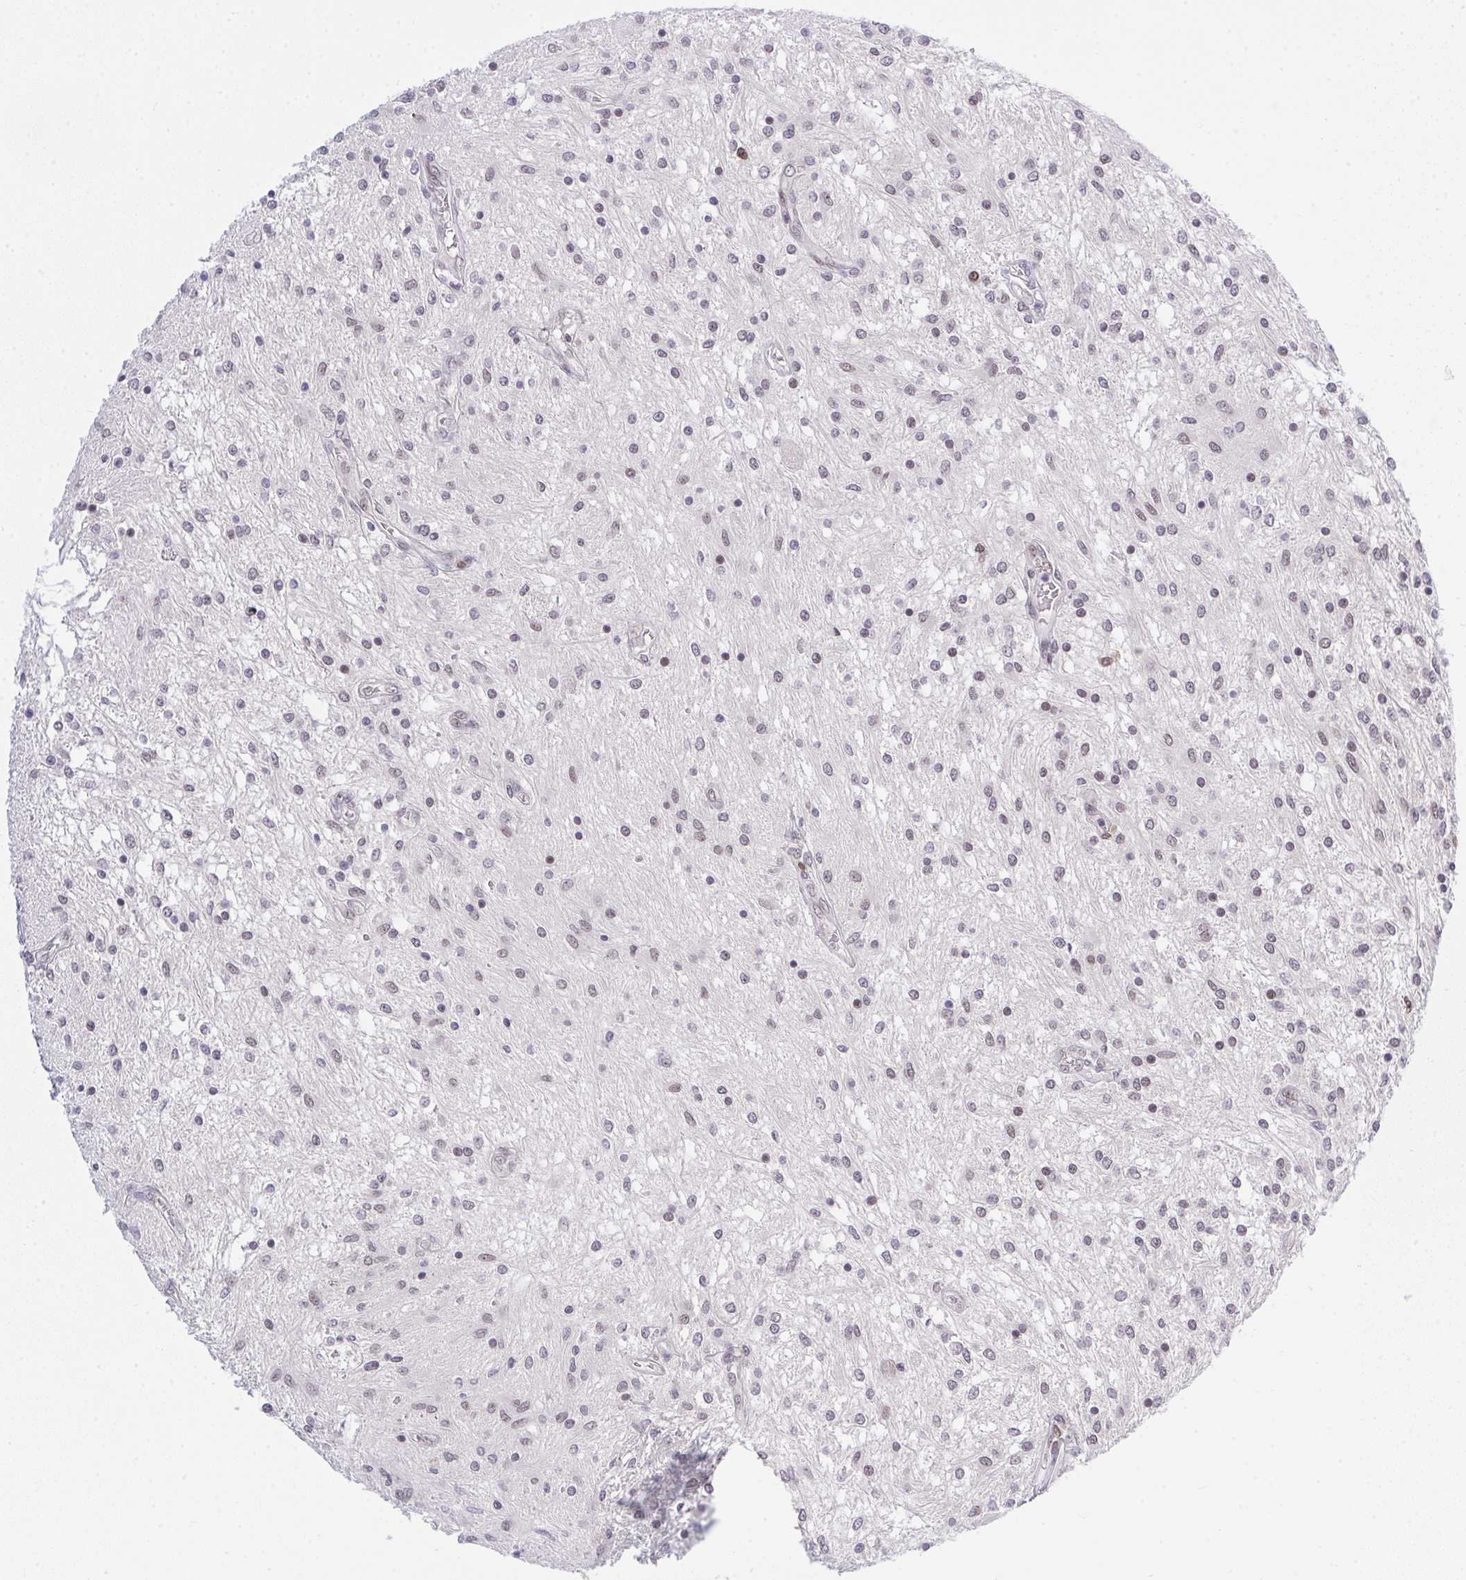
{"staining": {"intensity": "negative", "quantity": "none", "location": "none"}, "tissue": "glioma", "cell_type": "Tumor cells", "image_type": "cancer", "snomed": [{"axis": "morphology", "description": "Glioma, malignant, Low grade"}, {"axis": "topography", "description": "Cerebellum"}], "caption": "Low-grade glioma (malignant) was stained to show a protein in brown. There is no significant staining in tumor cells.", "gene": "RFC4", "patient": {"sex": "female", "age": 14}}